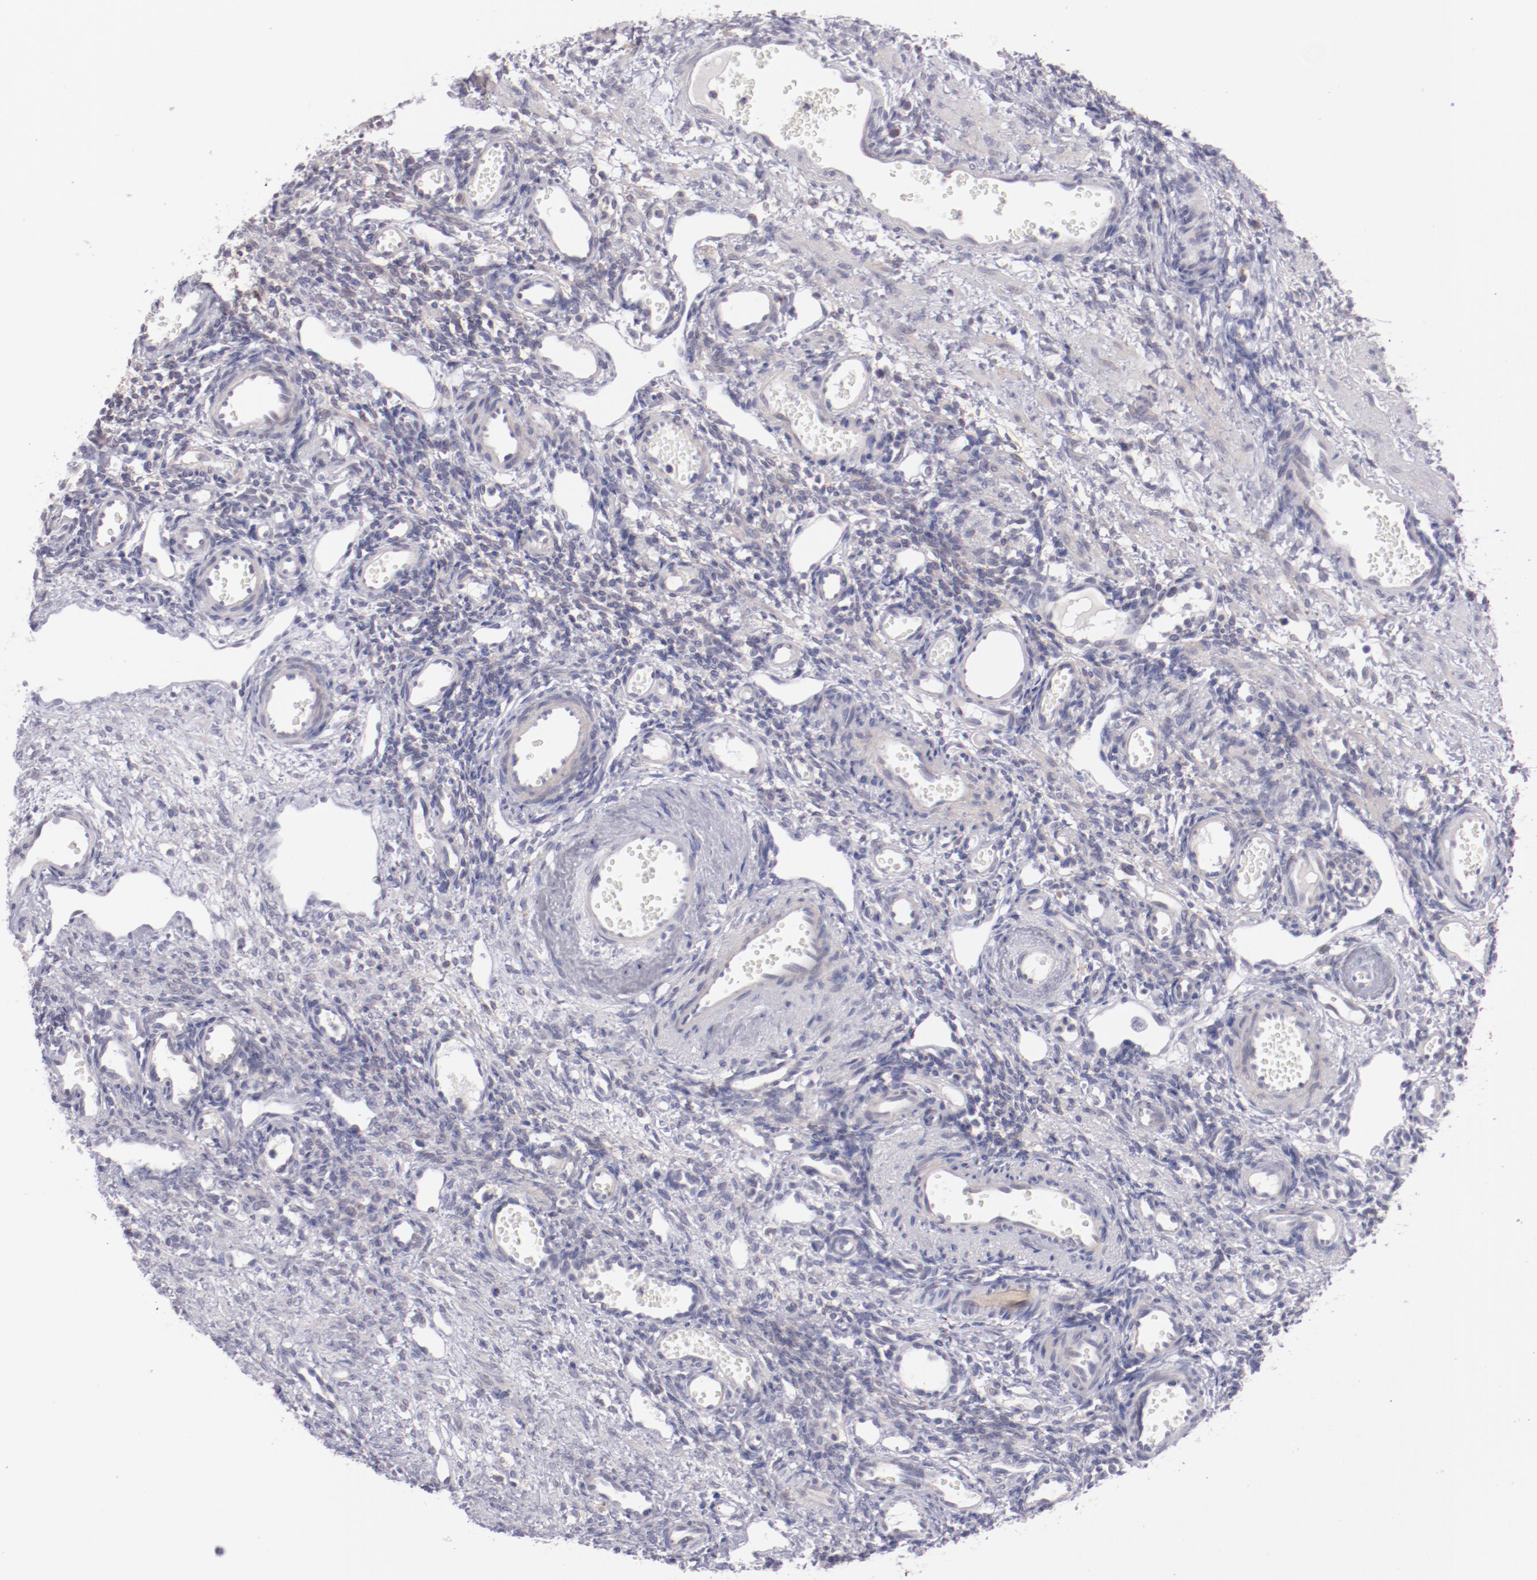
{"staining": {"intensity": "moderate", "quantity": ">75%", "location": "cytoplasmic/membranous"}, "tissue": "ovary", "cell_type": "Follicle cells", "image_type": "normal", "snomed": [{"axis": "morphology", "description": "Normal tissue, NOS"}, {"axis": "topography", "description": "Ovary"}], "caption": "Immunohistochemistry histopathology image of benign ovary: human ovary stained using immunohistochemistry displays medium levels of moderate protein expression localized specifically in the cytoplasmic/membranous of follicle cells, appearing as a cytoplasmic/membranous brown color.", "gene": "TRAF3", "patient": {"sex": "female", "age": 33}}